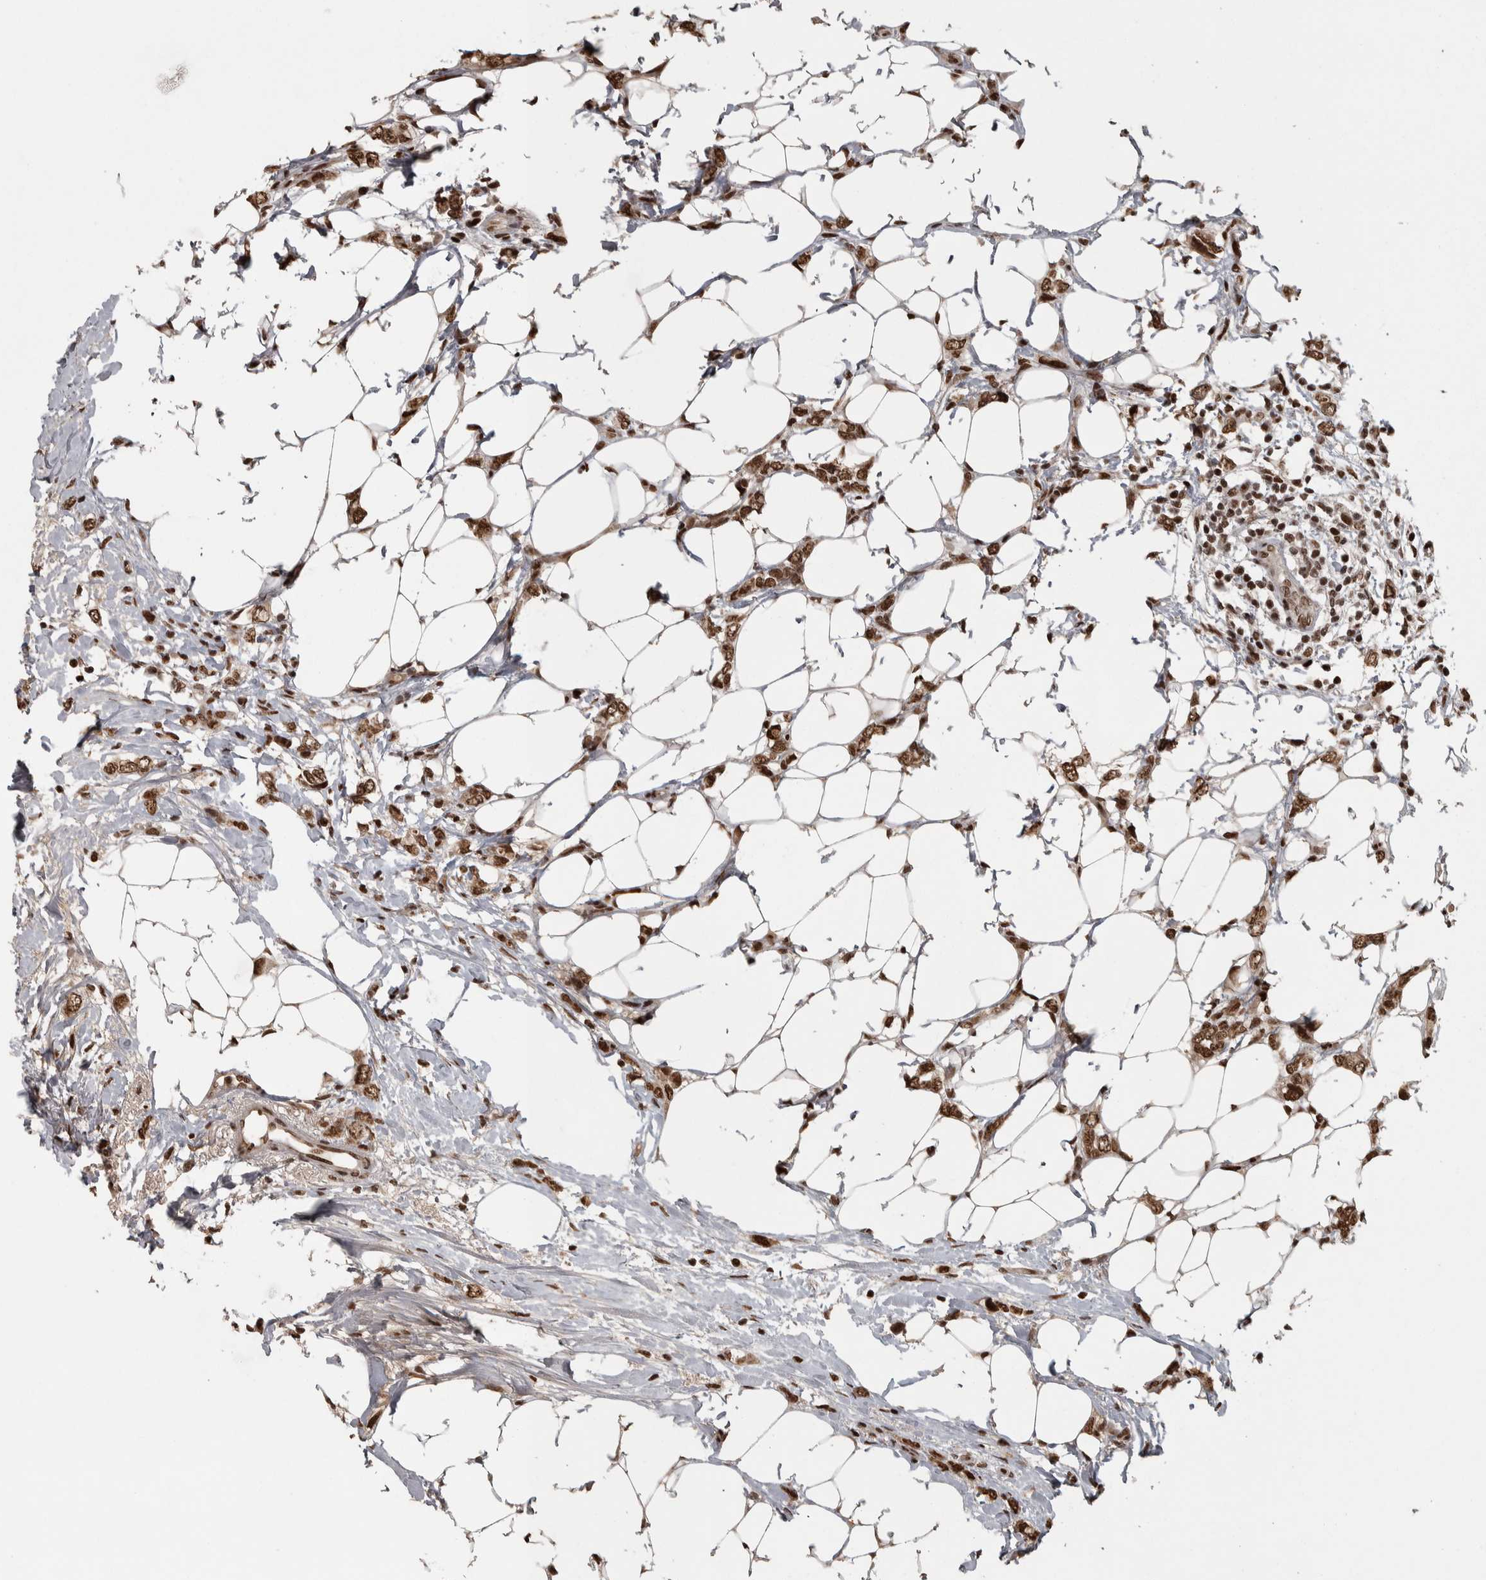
{"staining": {"intensity": "moderate", "quantity": ">75%", "location": "nuclear"}, "tissue": "breast cancer", "cell_type": "Tumor cells", "image_type": "cancer", "snomed": [{"axis": "morphology", "description": "Normal tissue, NOS"}, {"axis": "morphology", "description": "Lobular carcinoma"}, {"axis": "topography", "description": "Breast"}], "caption": "Immunohistochemistry (IHC) (DAB (3,3'-diaminobenzidine)) staining of human breast lobular carcinoma displays moderate nuclear protein positivity in about >75% of tumor cells. Nuclei are stained in blue.", "gene": "ZFHX4", "patient": {"sex": "female", "age": 47}}